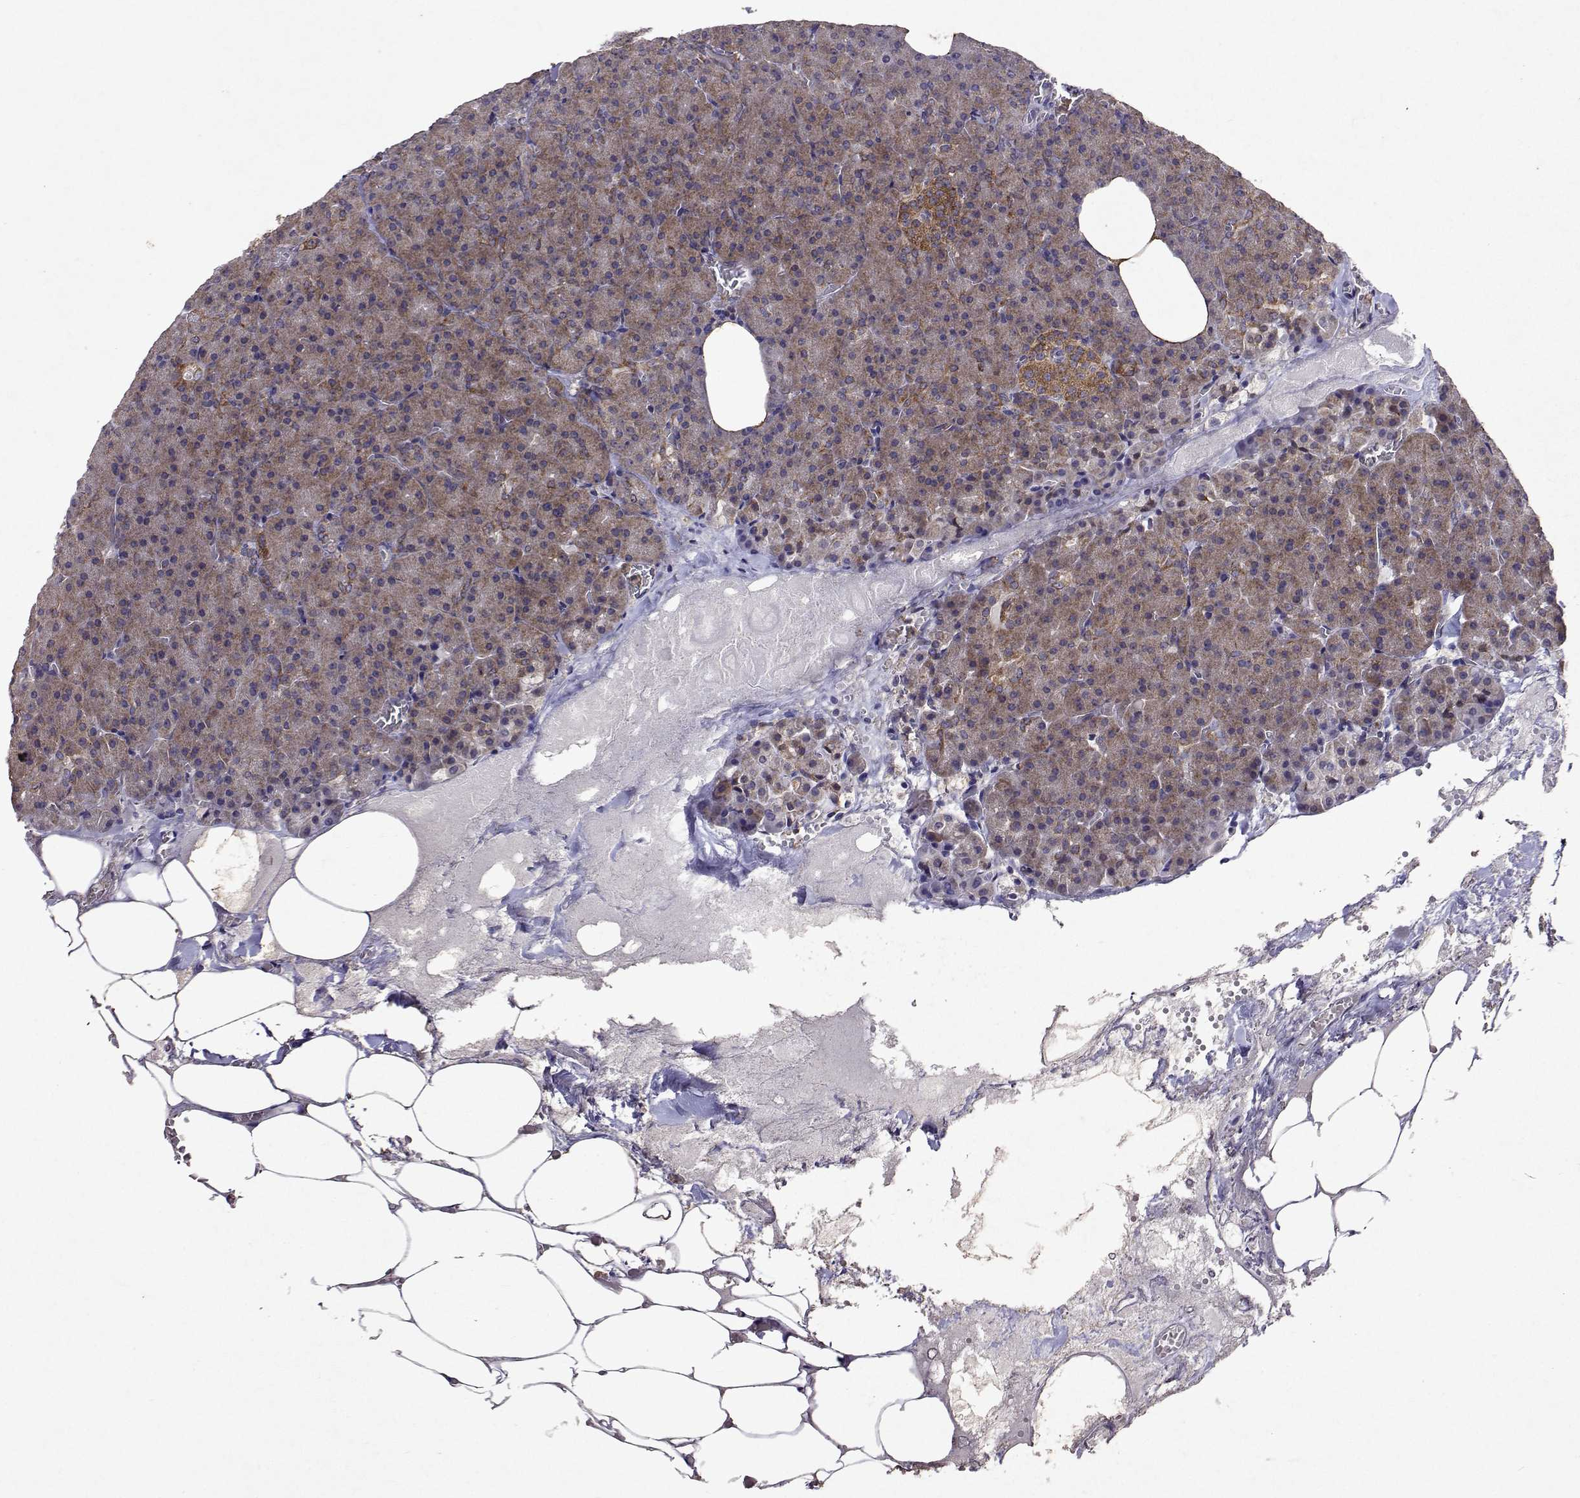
{"staining": {"intensity": "weak", "quantity": "25%-75%", "location": "cytoplasmic/membranous"}, "tissue": "pancreas", "cell_type": "Exocrine glandular cells", "image_type": "normal", "snomed": [{"axis": "morphology", "description": "Normal tissue, NOS"}, {"axis": "topography", "description": "Pancreas"}], "caption": "IHC photomicrograph of normal pancreas: pancreas stained using immunohistochemistry (IHC) reveals low levels of weak protein expression localized specifically in the cytoplasmic/membranous of exocrine glandular cells, appearing as a cytoplasmic/membranous brown color.", "gene": "TARBP2", "patient": {"sex": "female", "age": 74}}